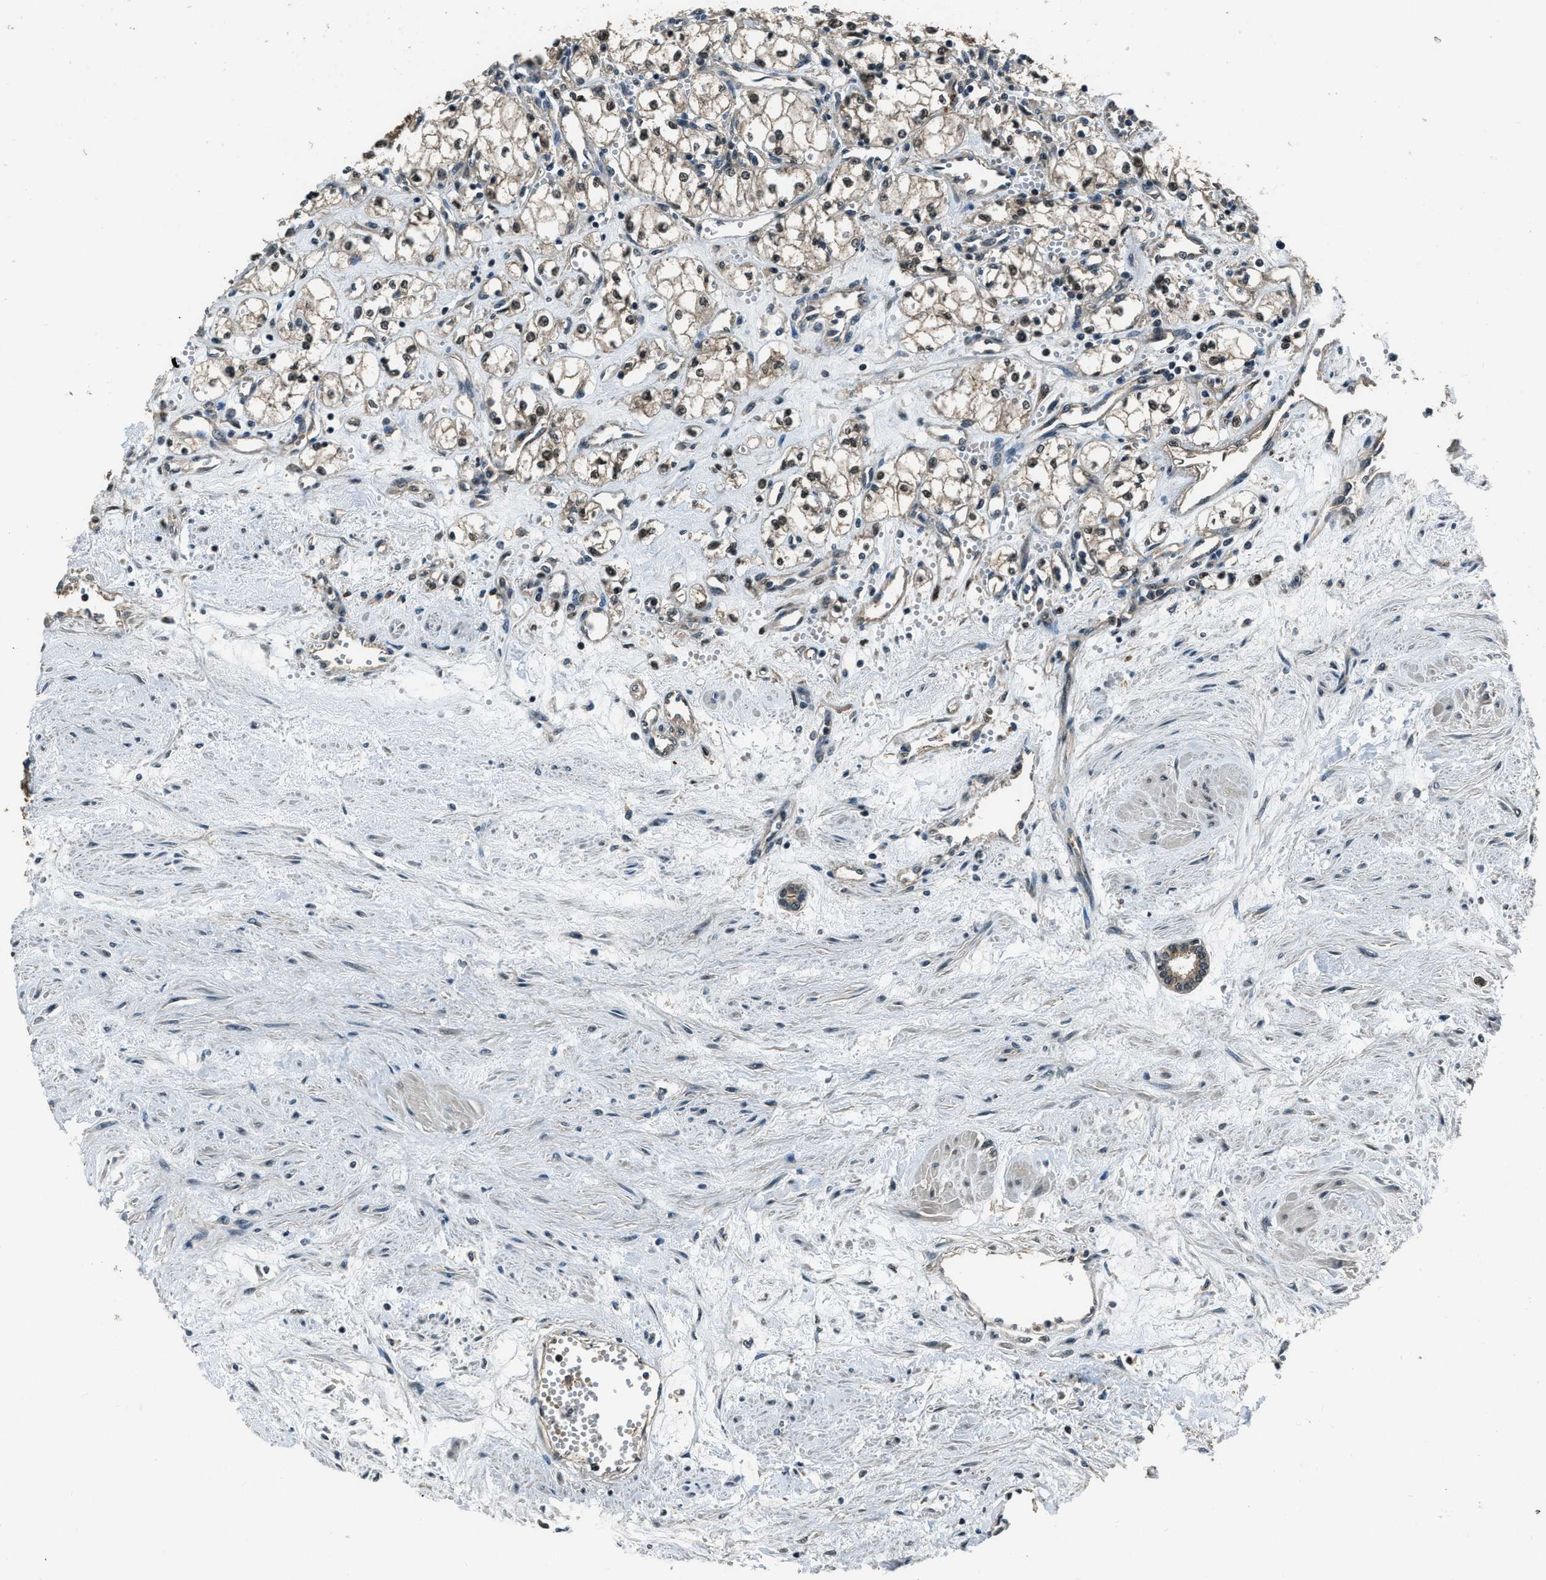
{"staining": {"intensity": "weak", "quantity": ">75%", "location": "cytoplasmic/membranous,nuclear"}, "tissue": "renal cancer", "cell_type": "Tumor cells", "image_type": "cancer", "snomed": [{"axis": "morphology", "description": "Adenocarcinoma, NOS"}, {"axis": "topography", "description": "Kidney"}], "caption": "A low amount of weak cytoplasmic/membranous and nuclear positivity is present in approximately >75% of tumor cells in renal cancer tissue.", "gene": "NUDCD3", "patient": {"sex": "male", "age": 59}}